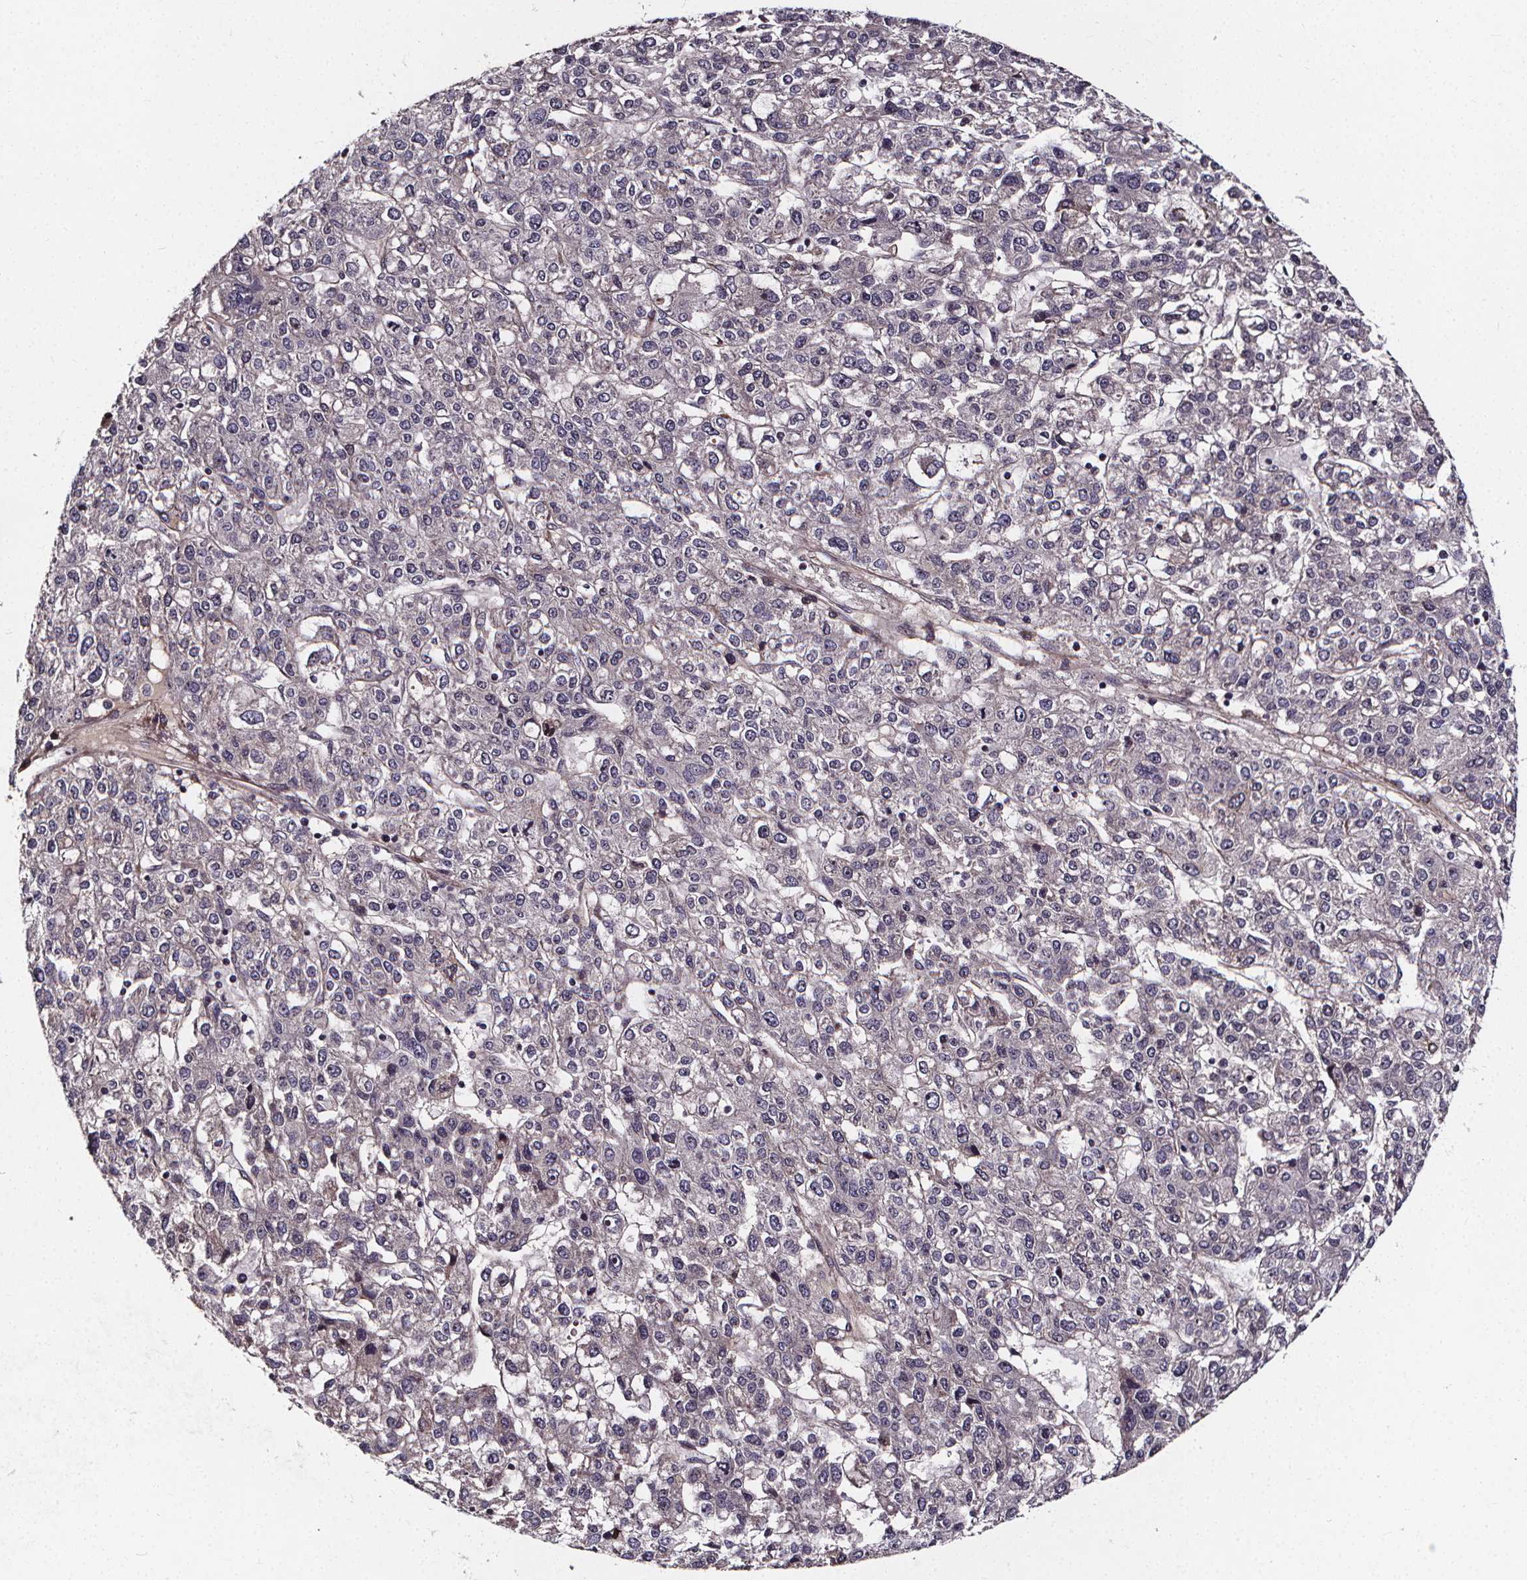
{"staining": {"intensity": "negative", "quantity": "none", "location": "none"}, "tissue": "liver cancer", "cell_type": "Tumor cells", "image_type": "cancer", "snomed": [{"axis": "morphology", "description": "Carcinoma, Hepatocellular, NOS"}, {"axis": "topography", "description": "Liver"}], "caption": "Tumor cells are negative for protein expression in human liver hepatocellular carcinoma. (DAB (3,3'-diaminobenzidine) immunohistochemistry (IHC) visualized using brightfield microscopy, high magnification).", "gene": "AEBP1", "patient": {"sex": "male", "age": 56}}